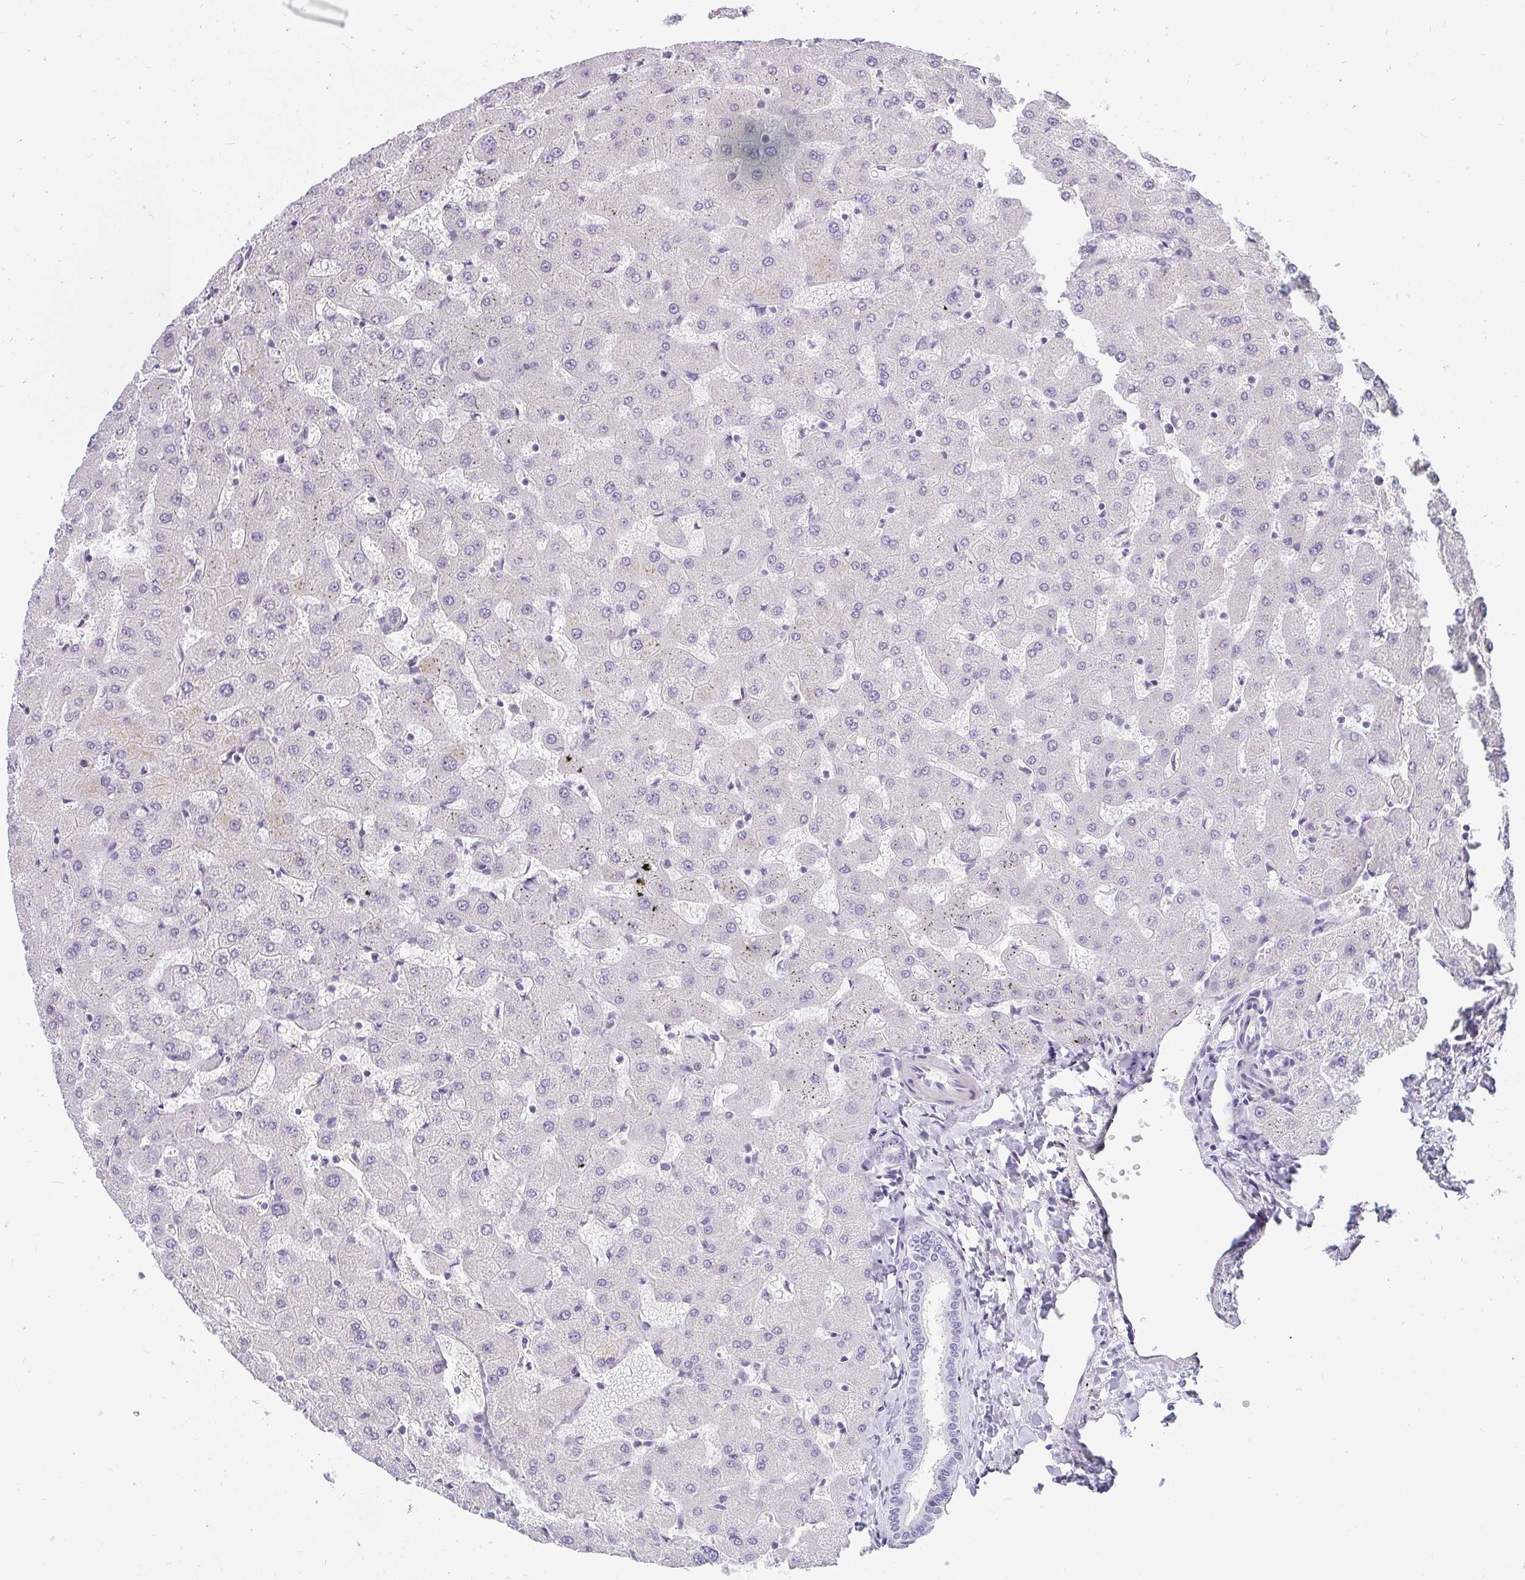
{"staining": {"intensity": "negative", "quantity": "none", "location": "none"}, "tissue": "liver", "cell_type": "Cholangiocytes", "image_type": "normal", "snomed": [{"axis": "morphology", "description": "Normal tissue, NOS"}, {"axis": "topography", "description": "Liver"}], "caption": "Immunohistochemistry (IHC) of unremarkable human liver reveals no positivity in cholangiocytes. The staining was performed using DAB (3,3'-diaminobenzidine) to visualize the protein expression in brown, while the nuclei were stained in blue with hematoxylin (Magnification: 20x).", "gene": "PPP1R3G", "patient": {"sex": "female", "age": 63}}